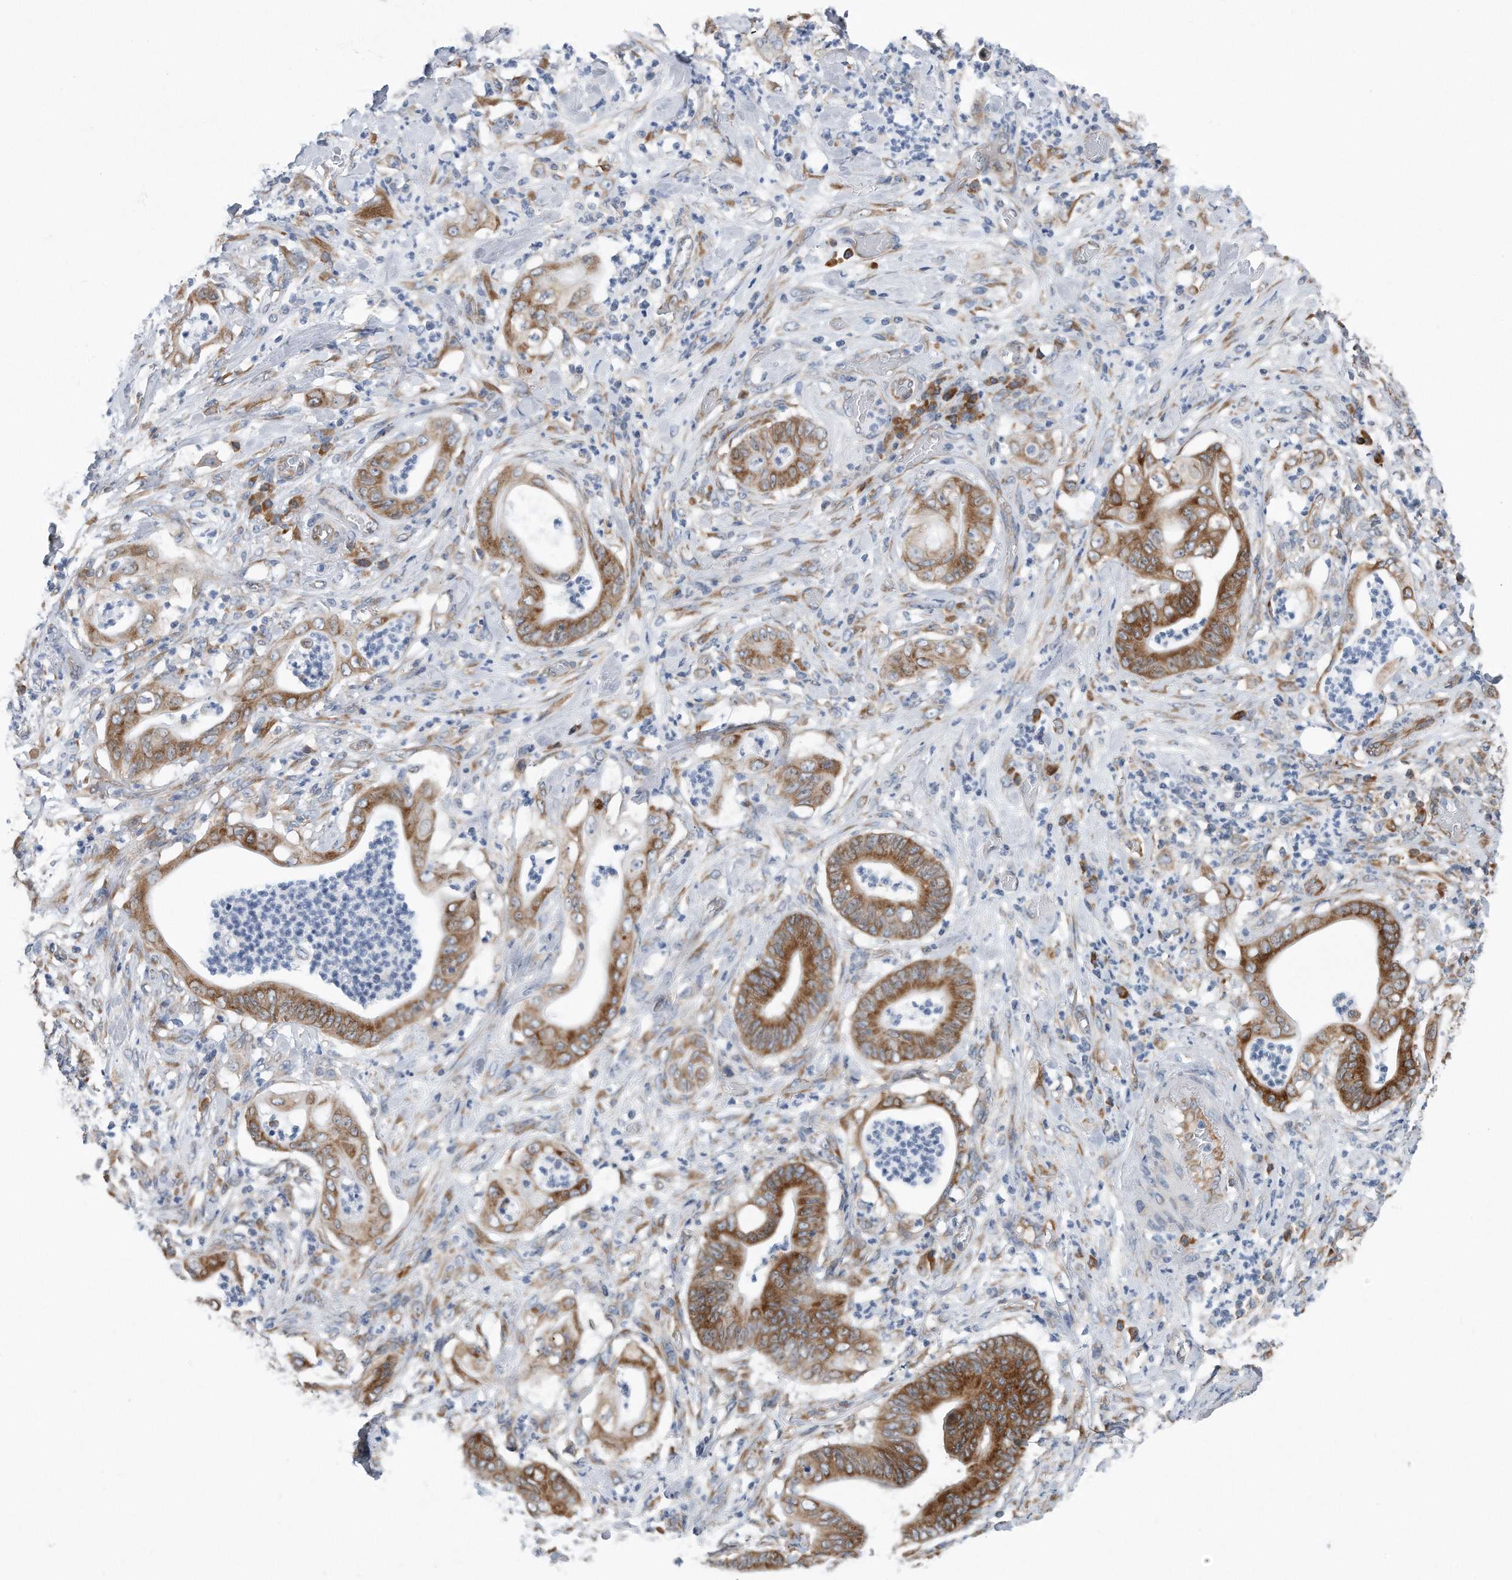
{"staining": {"intensity": "strong", "quantity": ">75%", "location": "cytoplasmic/membranous"}, "tissue": "stomach cancer", "cell_type": "Tumor cells", "image_type": "cancer", "snomed": [{"axis": "morphology", "description": "Adenocarcinoma, NOS"}, {"axis": "topography", "description": "Stomach"}], "caption": "Brown immunohistochemical staining in adenocarcinoma (stomach) reveals strong cytoplasmic/membranous expression in about >75% of tumor cells. The protein is shown in brown color, while the nuclei are stained blue.", "gene": "RPL26L1", "patient": {"sex": "female", "age": 73}}